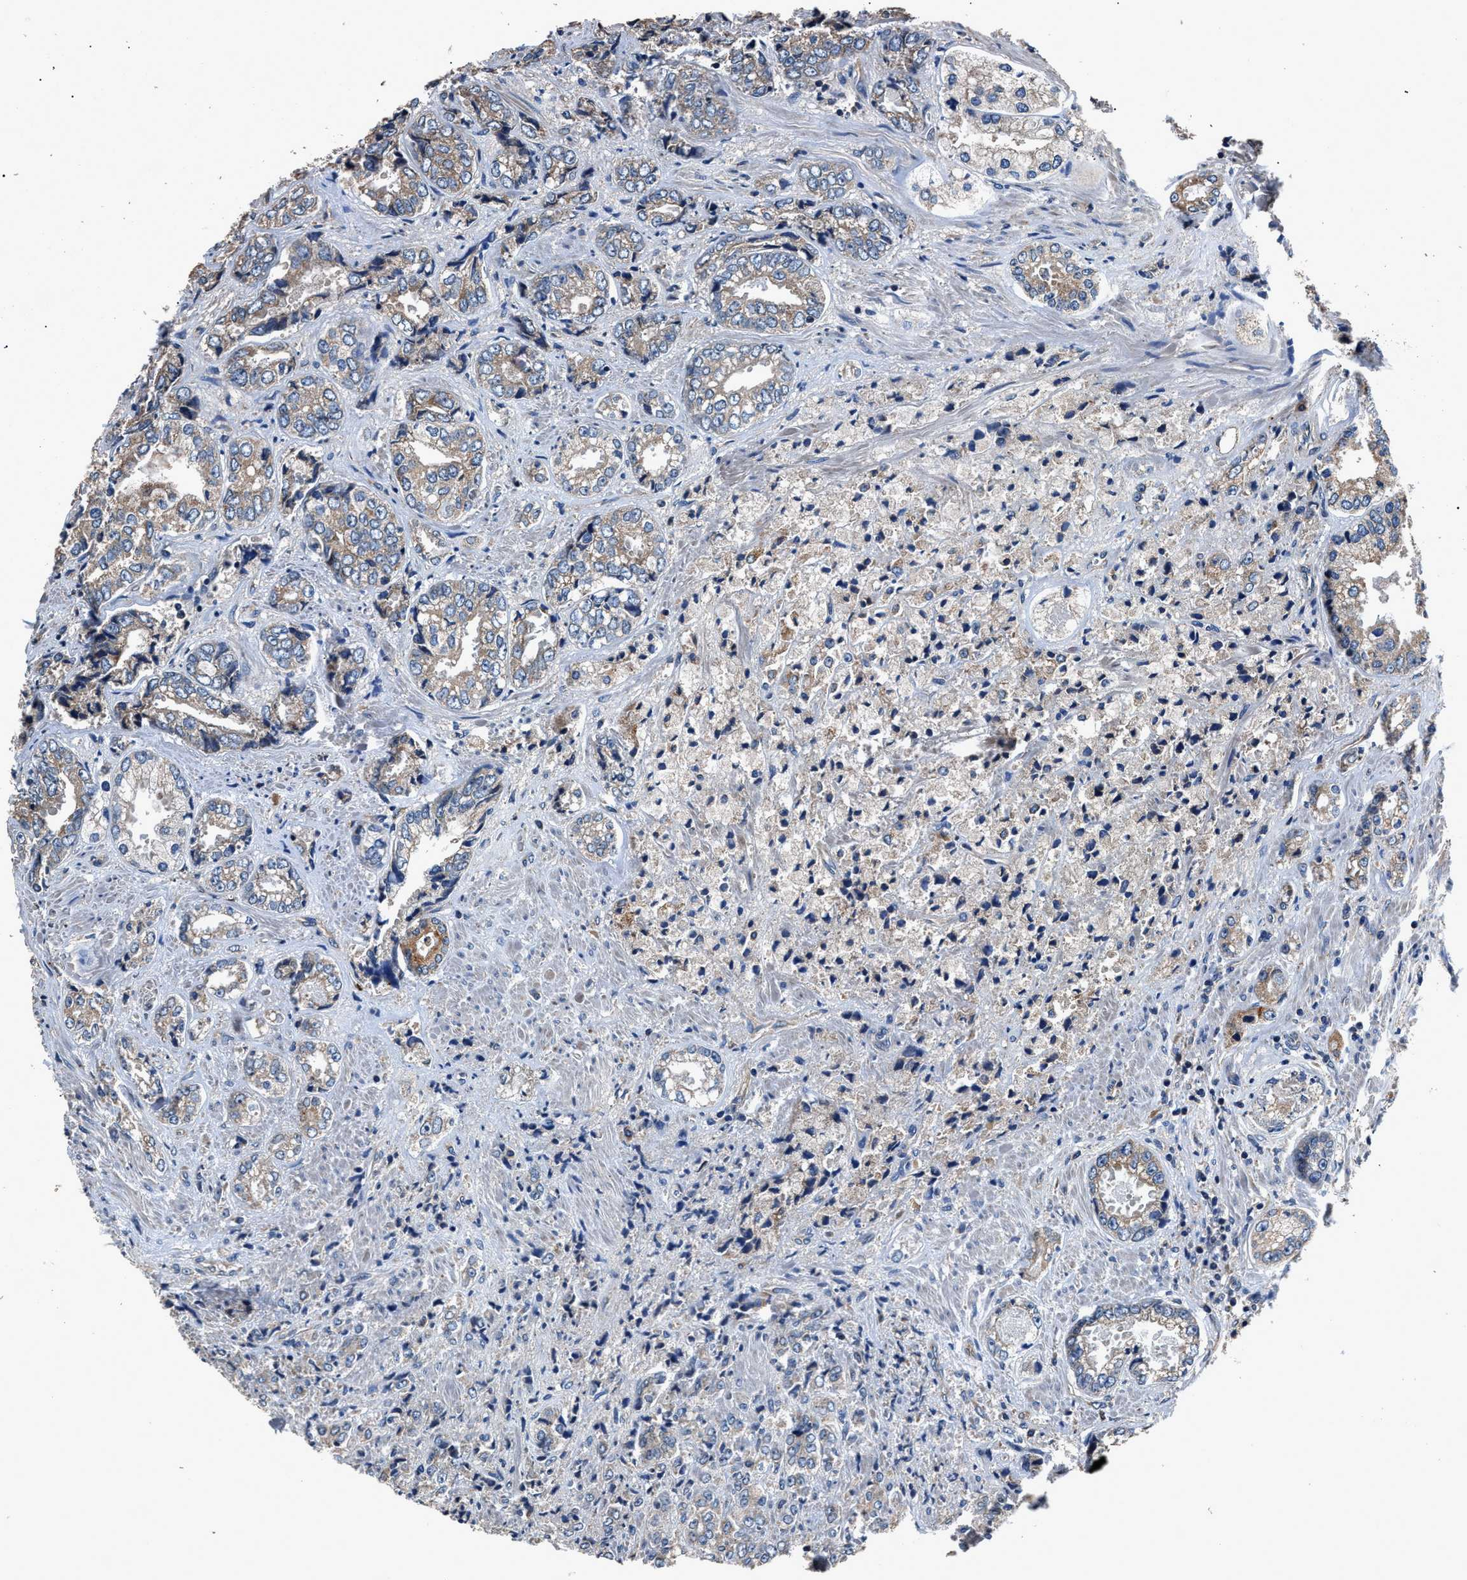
{"staining": {"intensity": "weak", "quantity": ">75%", "location": "cytoplasmic/membranous"}, "tissue": "prostate cancer", "cell_type": "Tumor cells", "image_type": "cancer", "snomed": [{"axis": "morphology", "description": "Adenocarcinoma, High grade"}, {"axis": "topography", "description": "Prostate"}], "caption": "A micrograph of prostate adenocarcinoma (high-grade) stained for a protein demonstrates weak cytoplasmic/membranous brown staining in tumor cells. Immunohistochemistry (ihc) stains the protein in brown and the nuclei are stained blue.", "gene": "DHRS7B", "patient": {"sex": "male", "age": 61}}